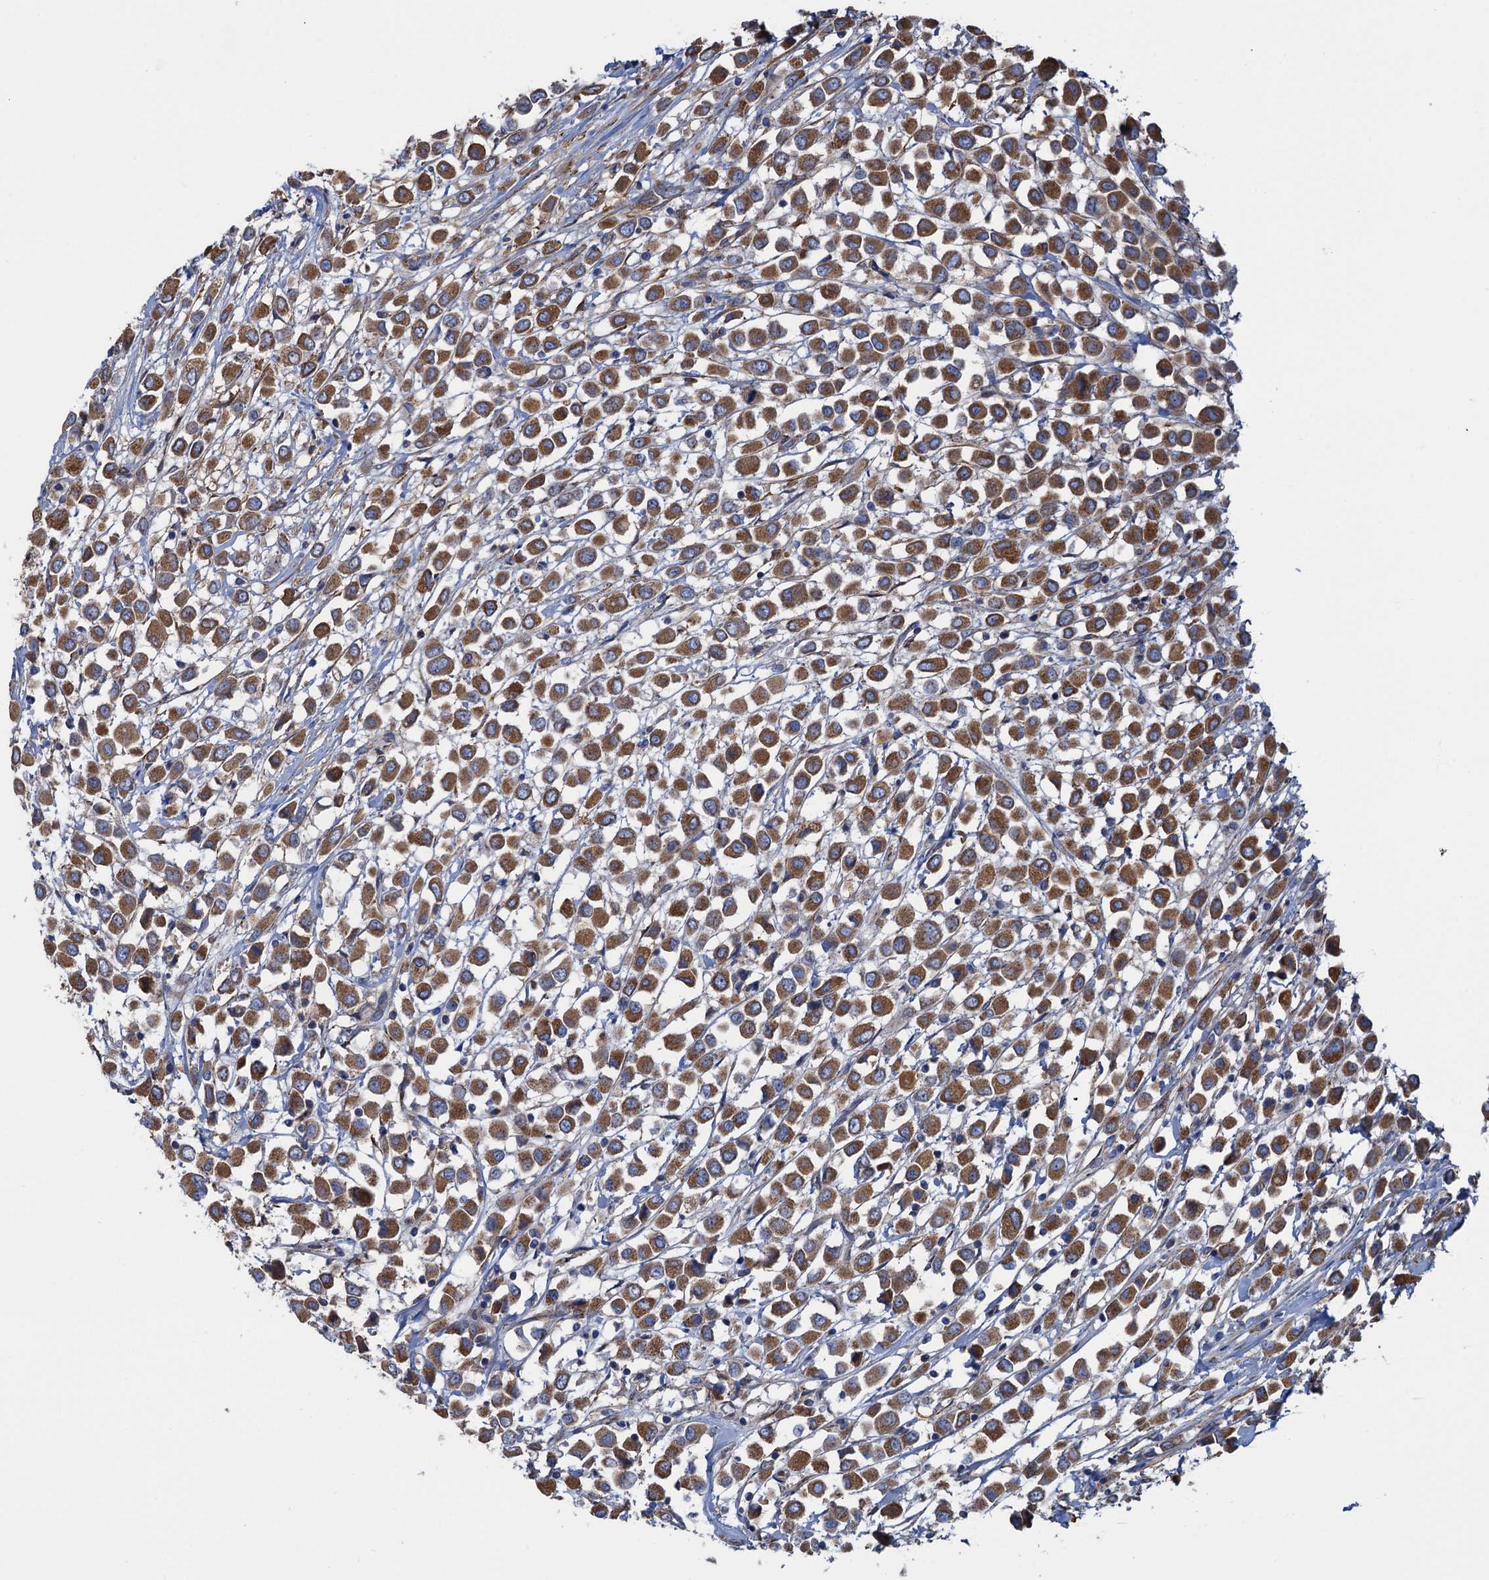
{"staining": {"intensity": "strong", "quantity": ">75%", "location": "cytoplasmic/membranous"}, "tissue": "breast cancer", "cell_type": "Tumor cells", "image_type": "cancer", "snomed": [{"axis": "morphology", "description": "Duct carcinoma"}, {"axis": "topography", "description": "Breast"}], "caption": "Immunohistochemistry (IHC) image of neoplastic tissue: breast cancer stained using IHC displays high levels of strong protein expression localized specifically in the cytoplasmic/membranous of tumor cells, appearing as a cytoplasmic/membranous brown color.", "gene": "GCSH", "patient": {"sex": "female", "age": 61}}